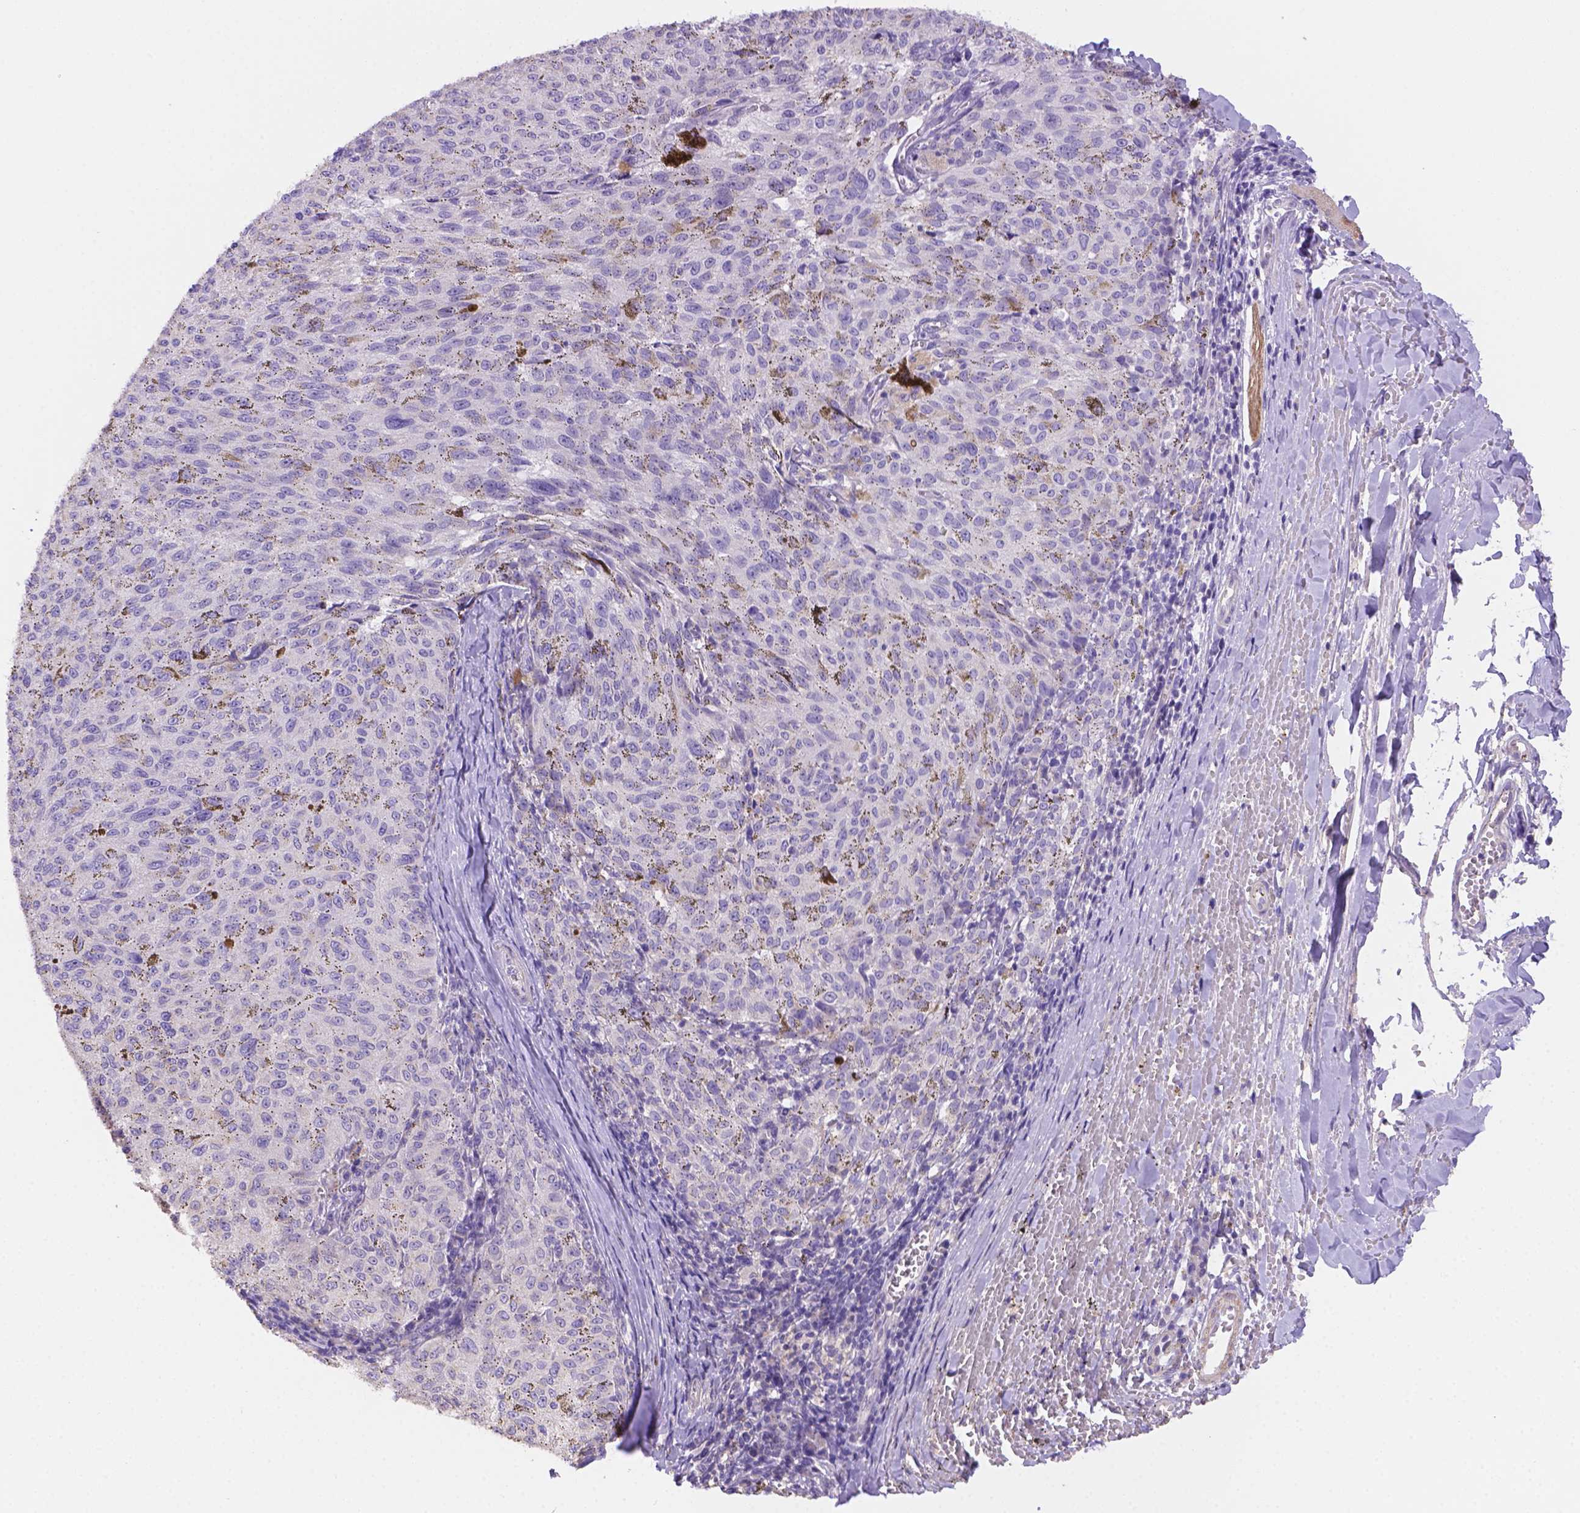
{"staining": {"intensity": "negative", "quantity": "none", "location": "none"}, "tissue": "melanoma", "cell_type": "Tumor cells", "image_type": "cancer", "snomed": [{"axis": "morphology", "description": "Malignant melanoma, NOS"}, {"axis": "topography", "description": "Skin"}], "caption": "High power microscopy micrograph of an IHC photomicrograph of malignant melanoma, revealing no significant expression in tumor cells.", "gene": "NXPE2", "patient": {"sex": "female", "age": 72}}